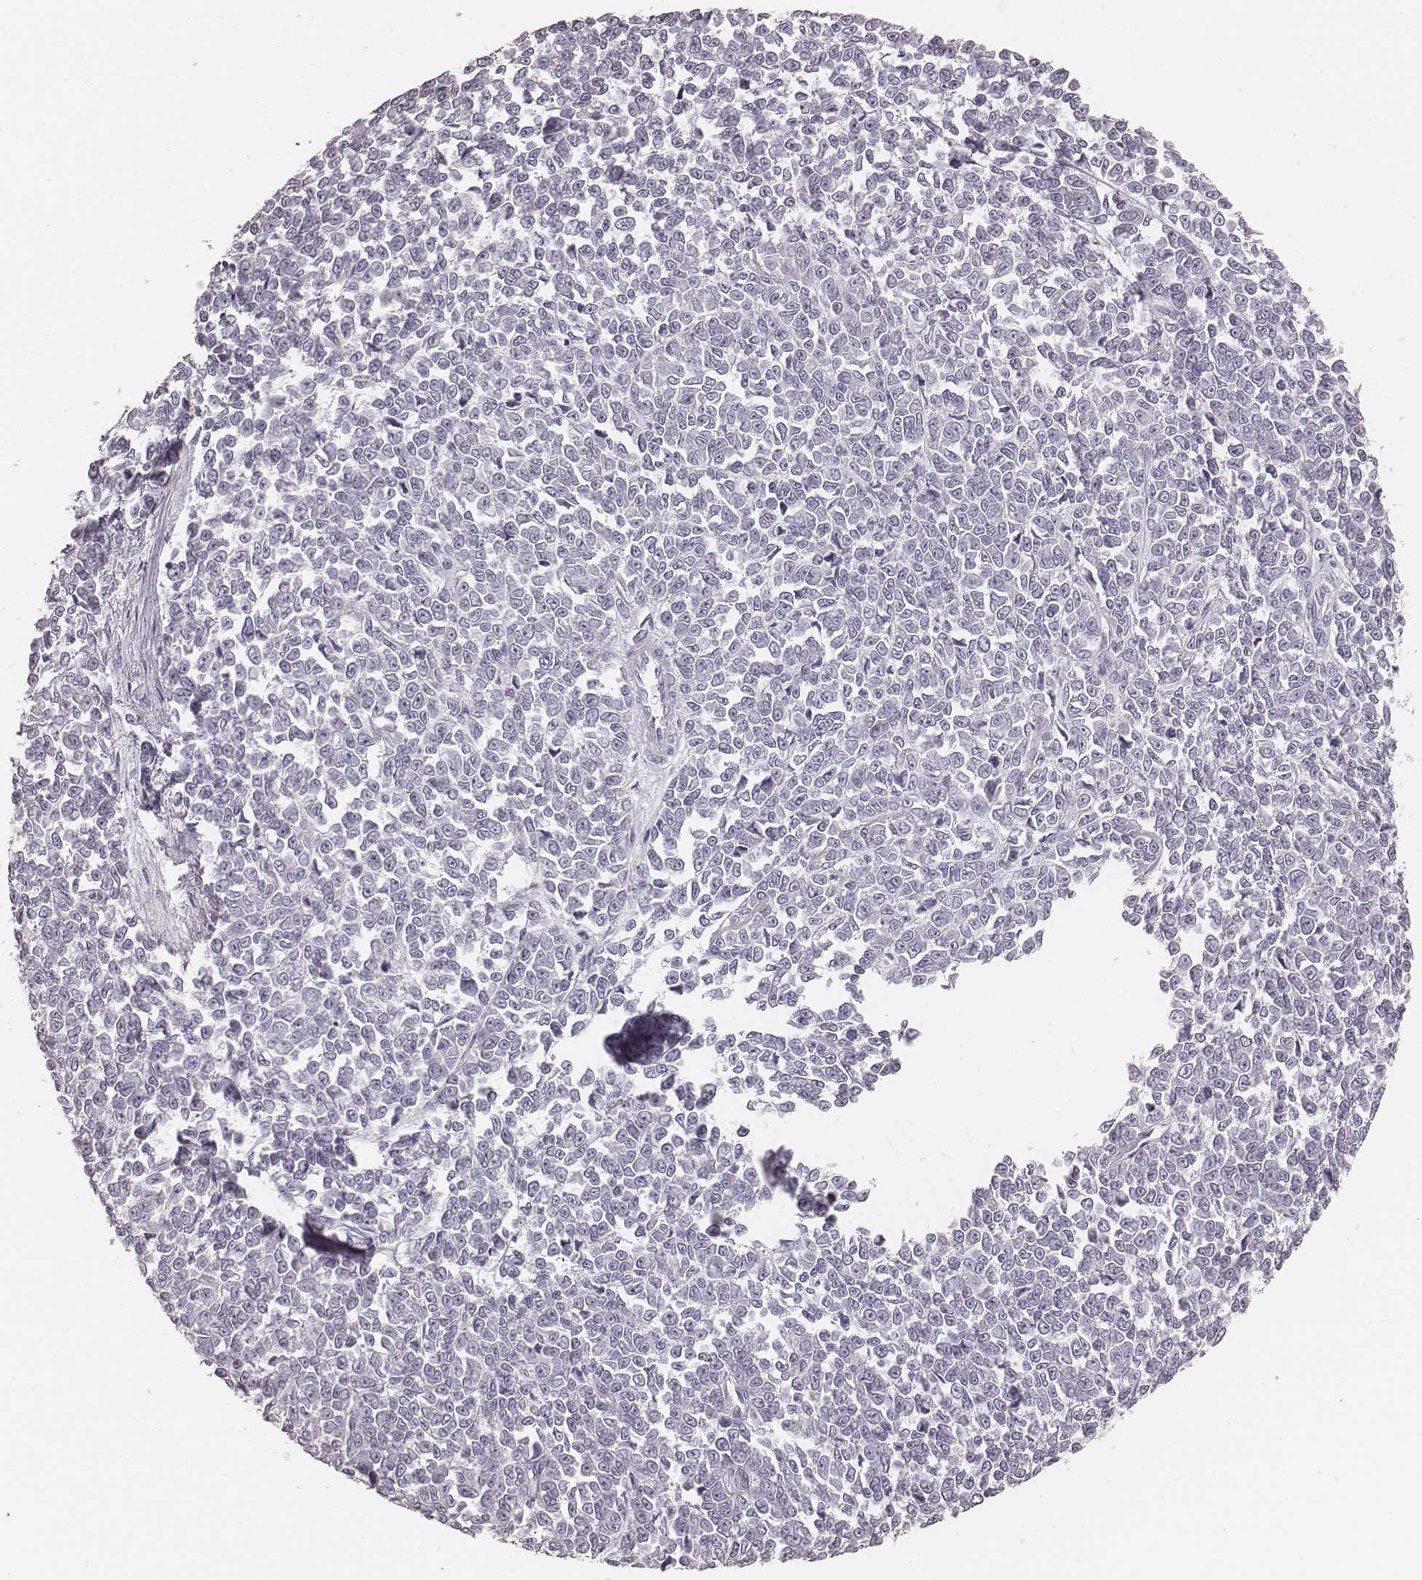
{"staining": {"intensity": "negative", "quantity": "none", "location": "none"}, "tissue": "melanoma", "cell_type": "Tumor cells", "image_type": "cancer", "snomed": [{"axis": "morphology", "description": "Malignant melanoma, NOS"}, {"axis": "topography", "description": "Skin"}], "caption": "DAB (3,3'-diaminobenzidine) immunohistochemical staining of melanoma reveals no significant positivity in tumor cells. (Brightfield microscopy of DAB immunohistochemistry (IHC) at high magnification).", "gene": "KRT26", "patient": {"sex": "female", "age": 95}}